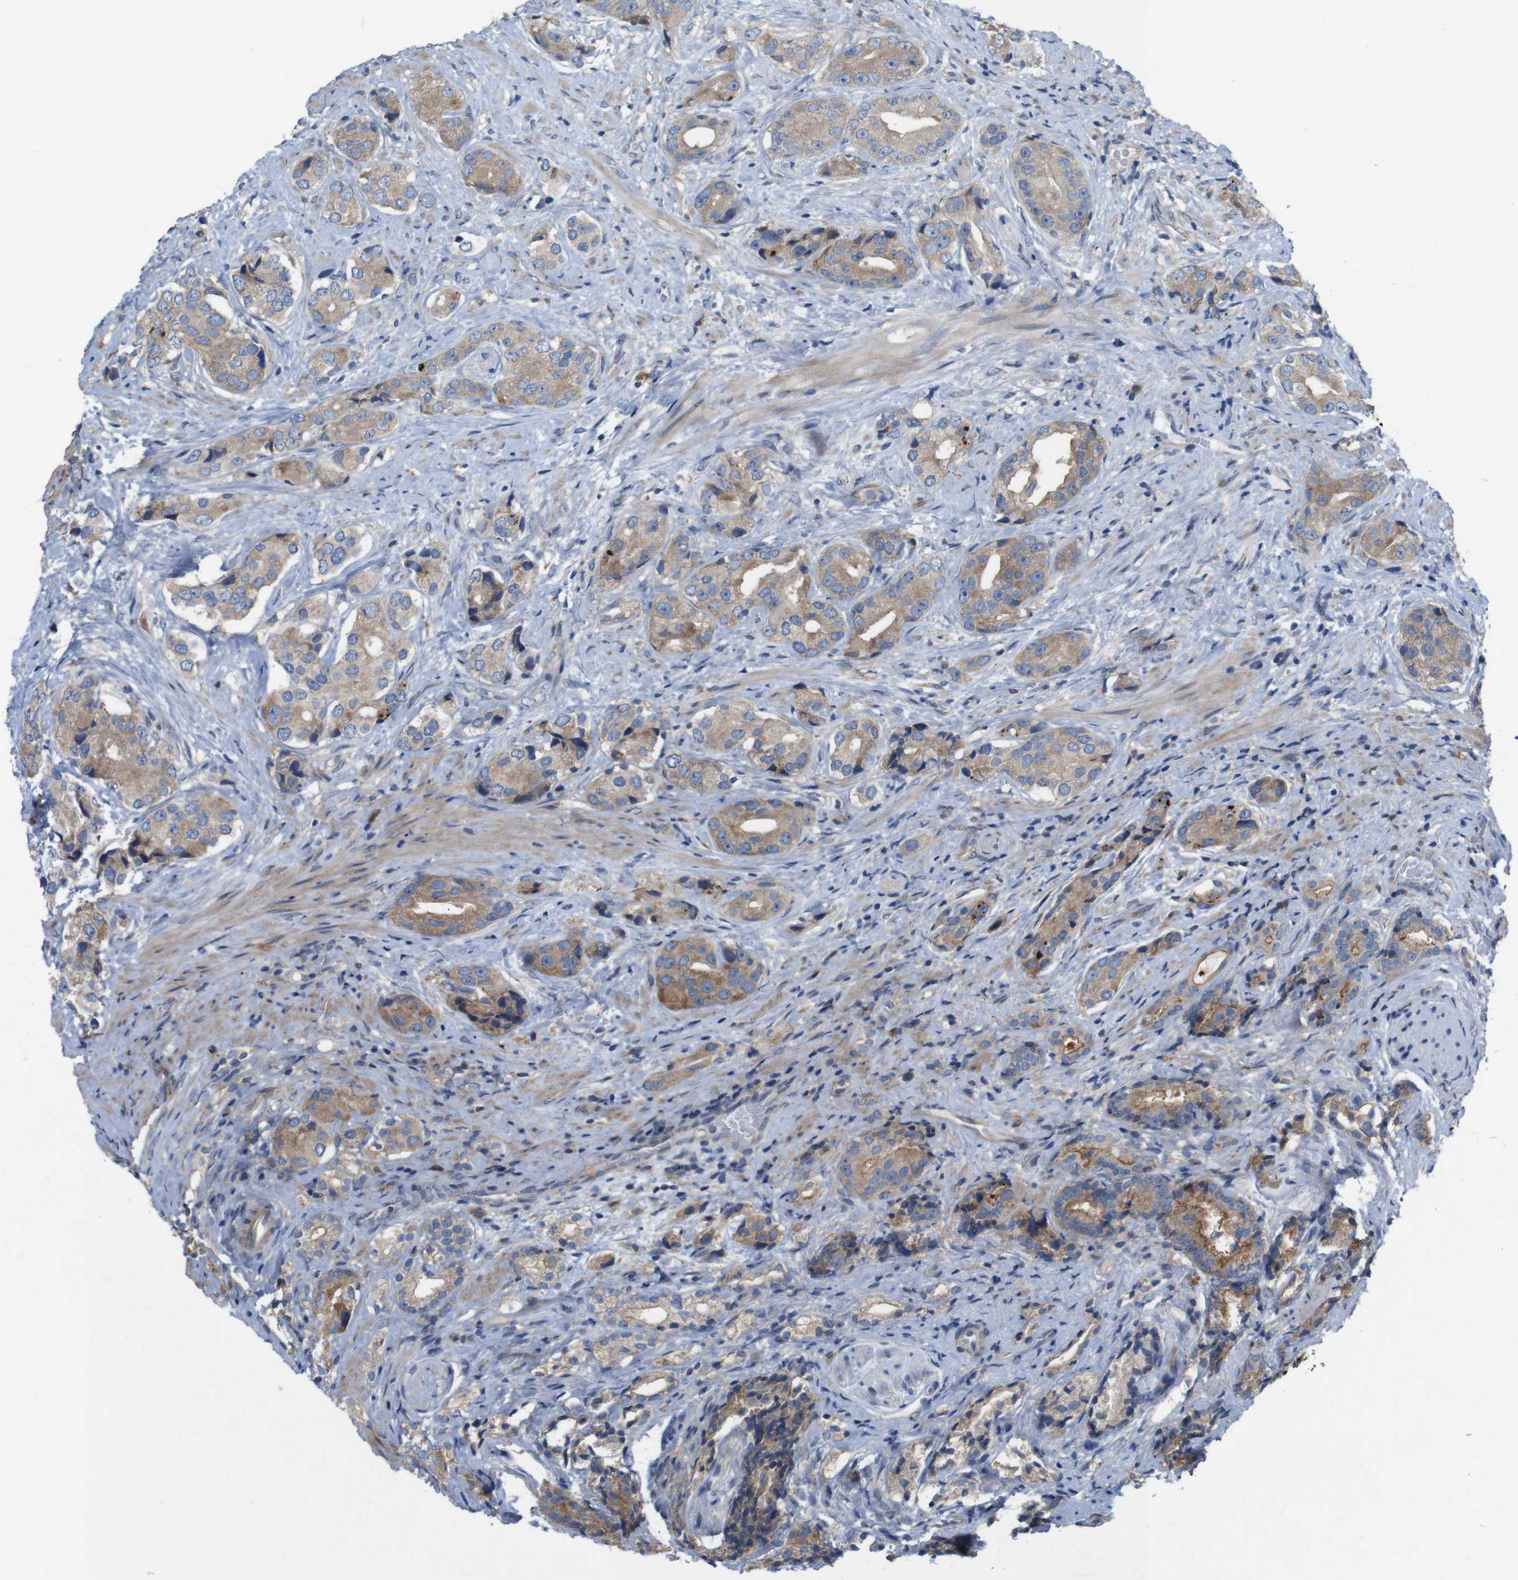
{"staining": {"intensity": "moderate", "quantity": ">75%", "location": "cytoplasmic/membranous"}, "tissue": "prostate cancer", "cell_type": "Tumor cells", "image_type": "cancer", "snomed": [{"axis": "morphology", "description": "Adenocarcinoma, High grade"}, {"axis": "topography", "description": "Prostate"}], "caption": "Immunohistochemistry of adenocarcinoma (high-grade) (prostate) shows medium levels of moderate cytoplasmic/membranous staining in about >75% of tumor cells.", "gene": "SIGLEC8", "patient": {"sex": "male", "age": 71}}